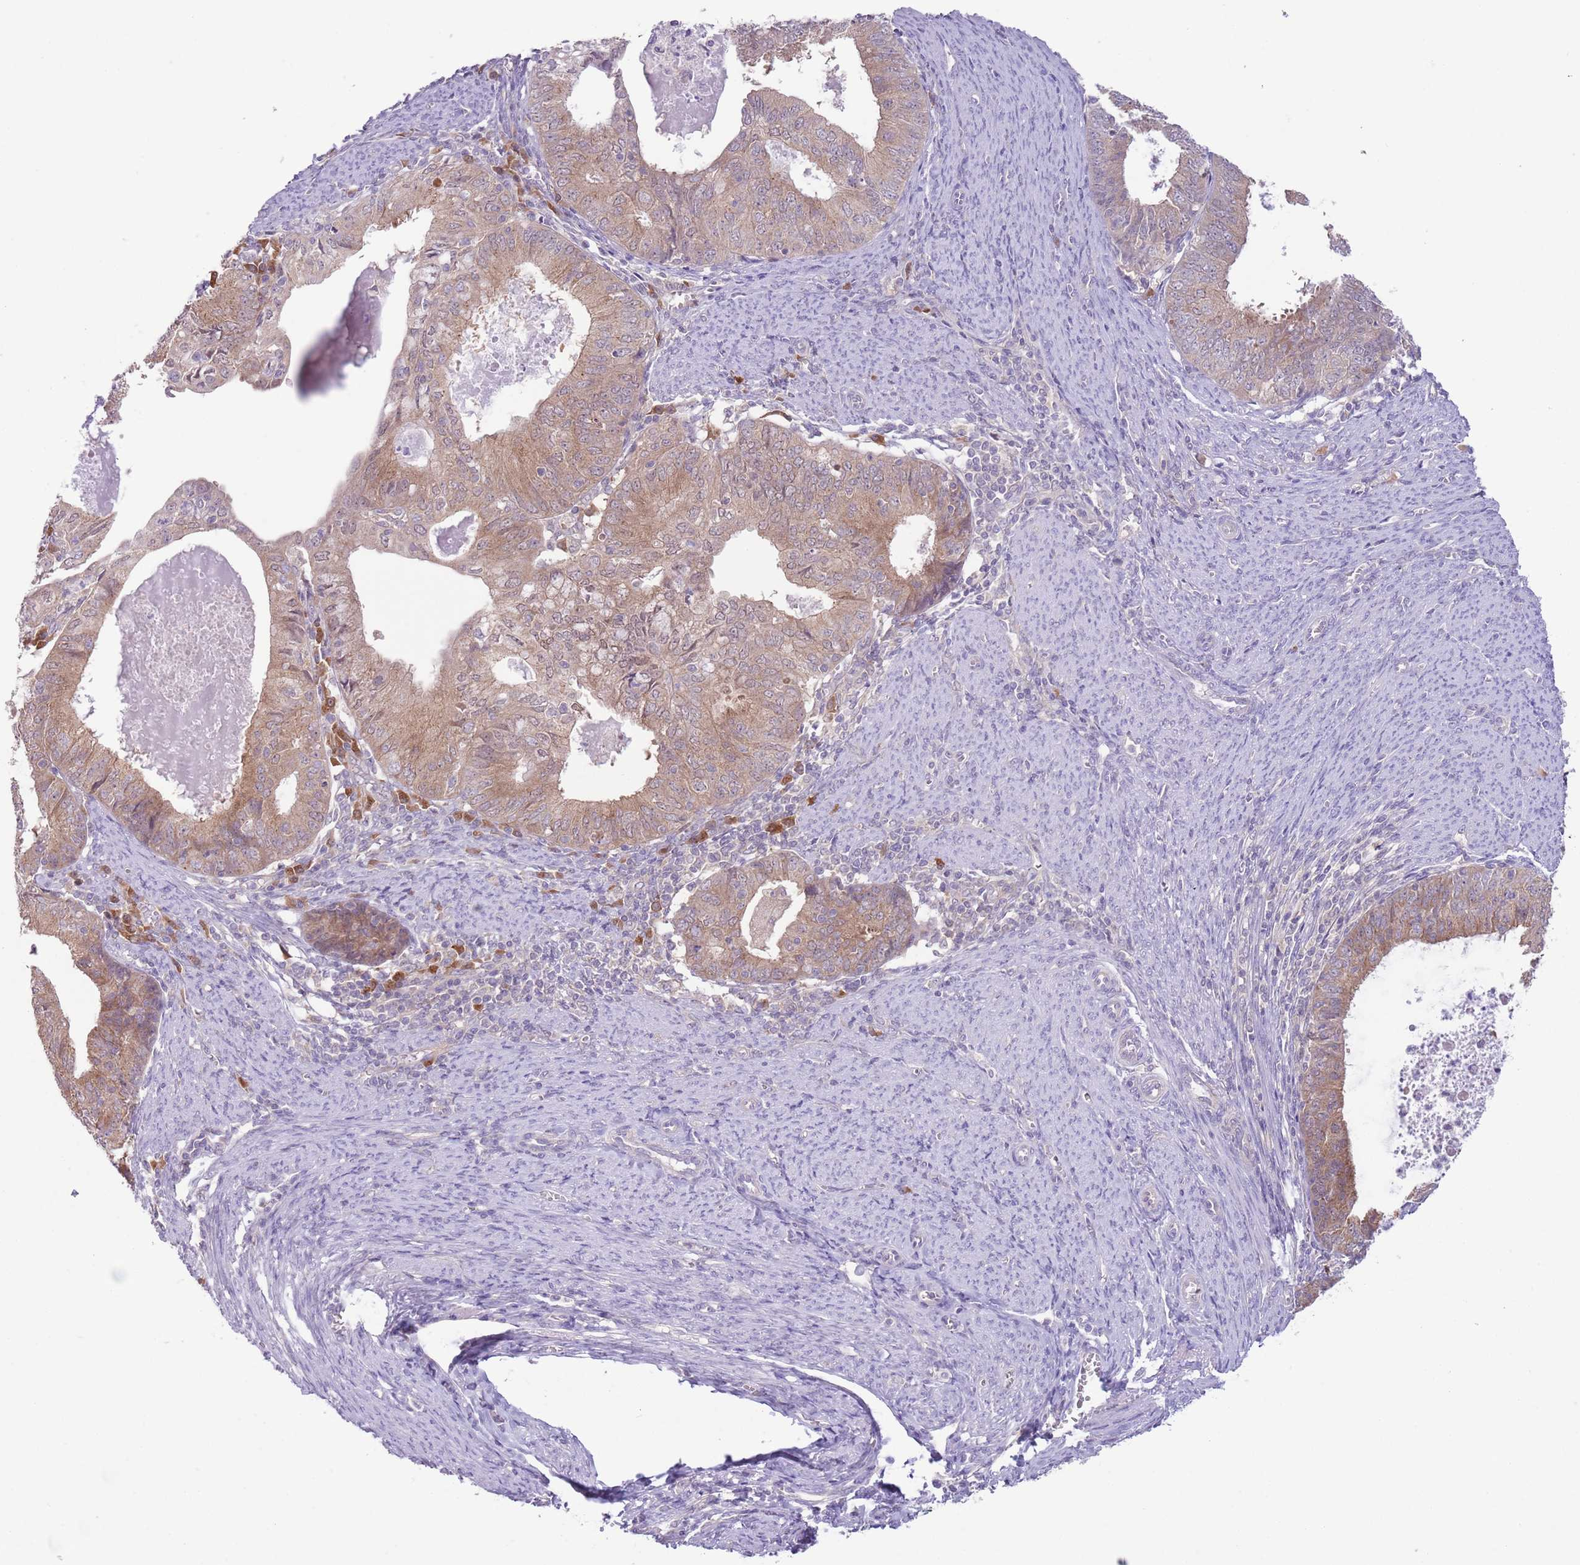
{"staining": {"intensity": "moderate", "quantity": ">75%", "location": "cytoplasmic/membranous"}, "tissue": "endometrial cancer", "cell_type": "Tumor cells", "image_type": "cancer", "snomed": [{"axis": "morphology", "description": "Adenocarcinoma, NOS"}, {"axis": "topography", "description": "Endometrium"}], "caption": "Immunohistochemistry (IHC) histopathology image of neoplastic tissue: human endometrial cancer stained using IHC exhibits medium levels of moderate protein expression localized specifically in the cytoplasmic/membranous of tumor cells, appearing as a cytoplasmic/membranous brown color.", "gene": "COPE", "patient": {"sex": "female", "age": 57}}